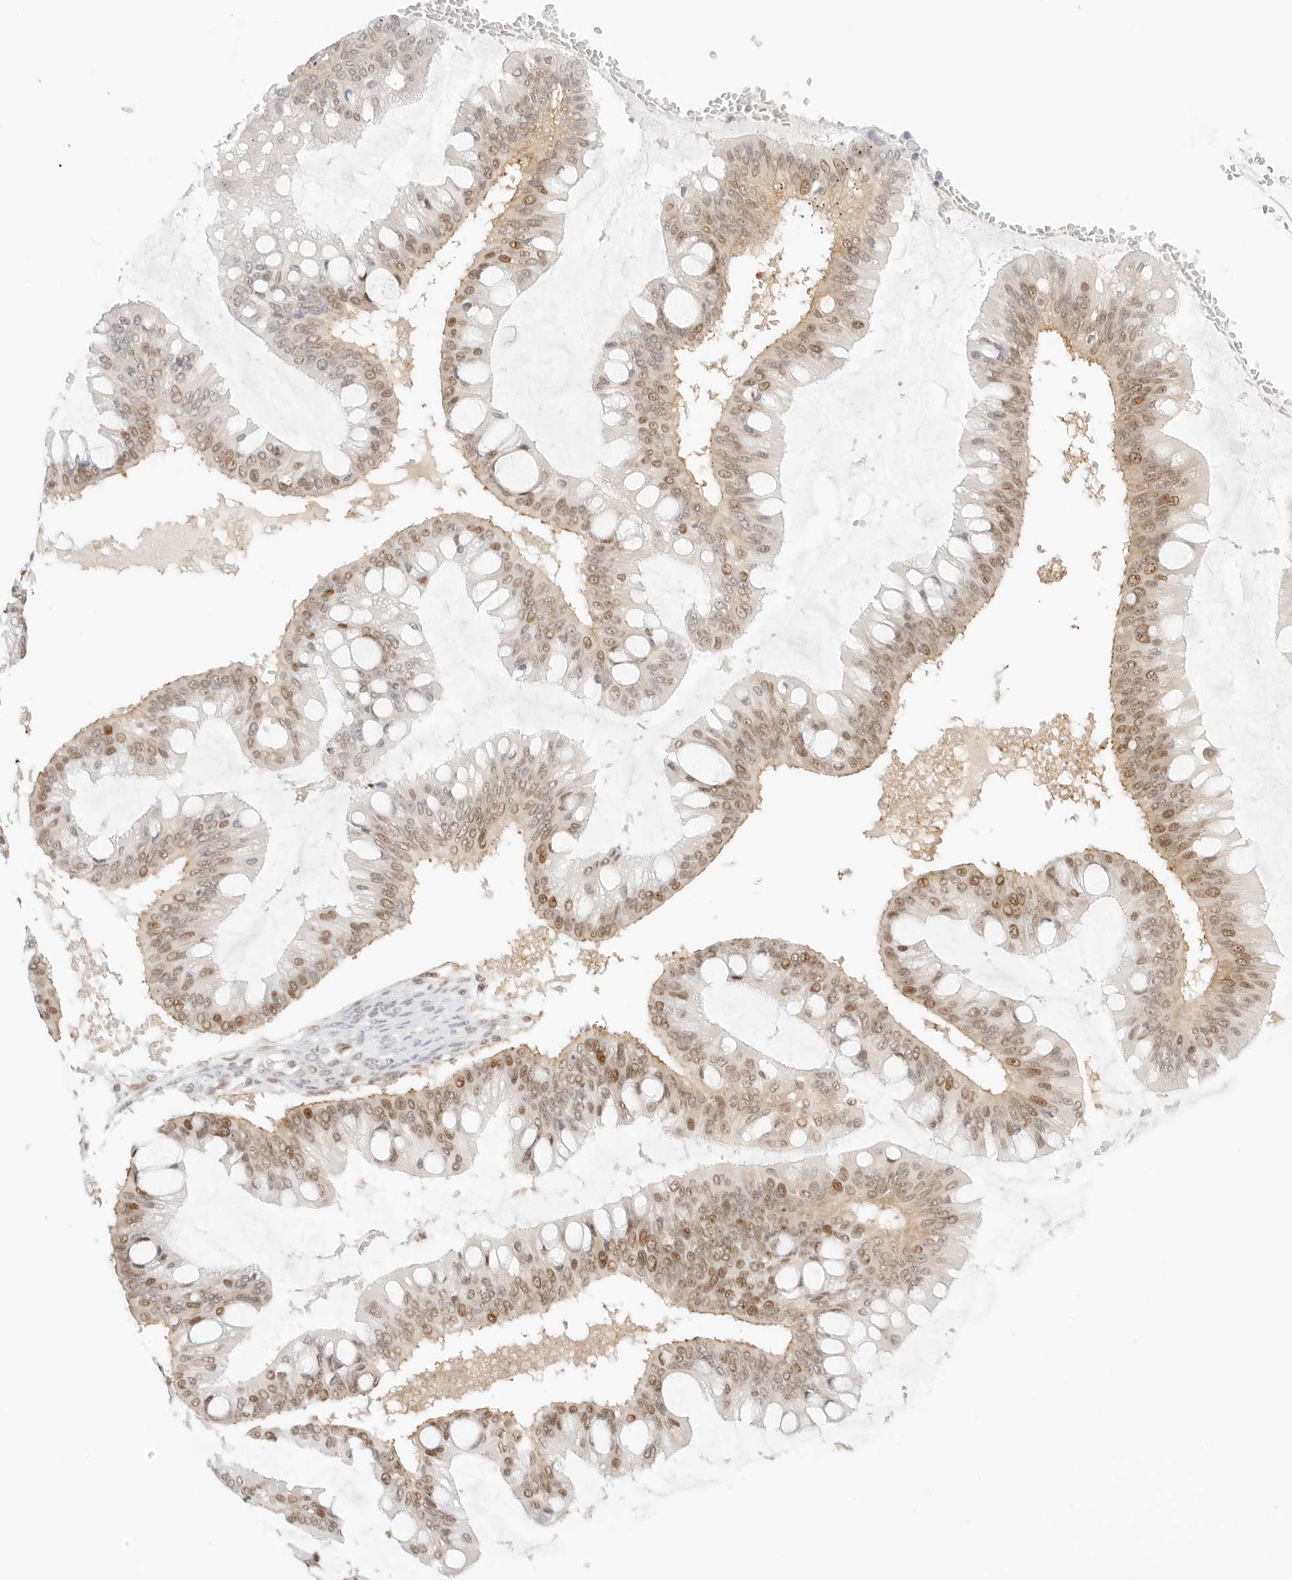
{"staining": {"intensity": "moderate", "quantity": ">75%", "location": "nuclear"}, "tissue": "ovarian cancer", "cell_type": "Tumor cells", "image_type": "cancer", "snomed": [{"axis": "morphology", "description": "Cystadenocarcinoma, mucinous, NOS"}, {"axis": "topography", "description": "Ovary"}], "caption": "The histopathology image reveals immunohistochemical staining of mucinous cystadenocarcinoma (ovarian). There is moderate nuclear expression is present in approximately >75% of tumor cells. The staining was performed using DAB to visualize the protein expression in brown, while the nuclei were stained in blue with hematoxylin (Magnification: 20x).", "gene": "ITGA6", "patient": {"sex": "female", "age": 73}}